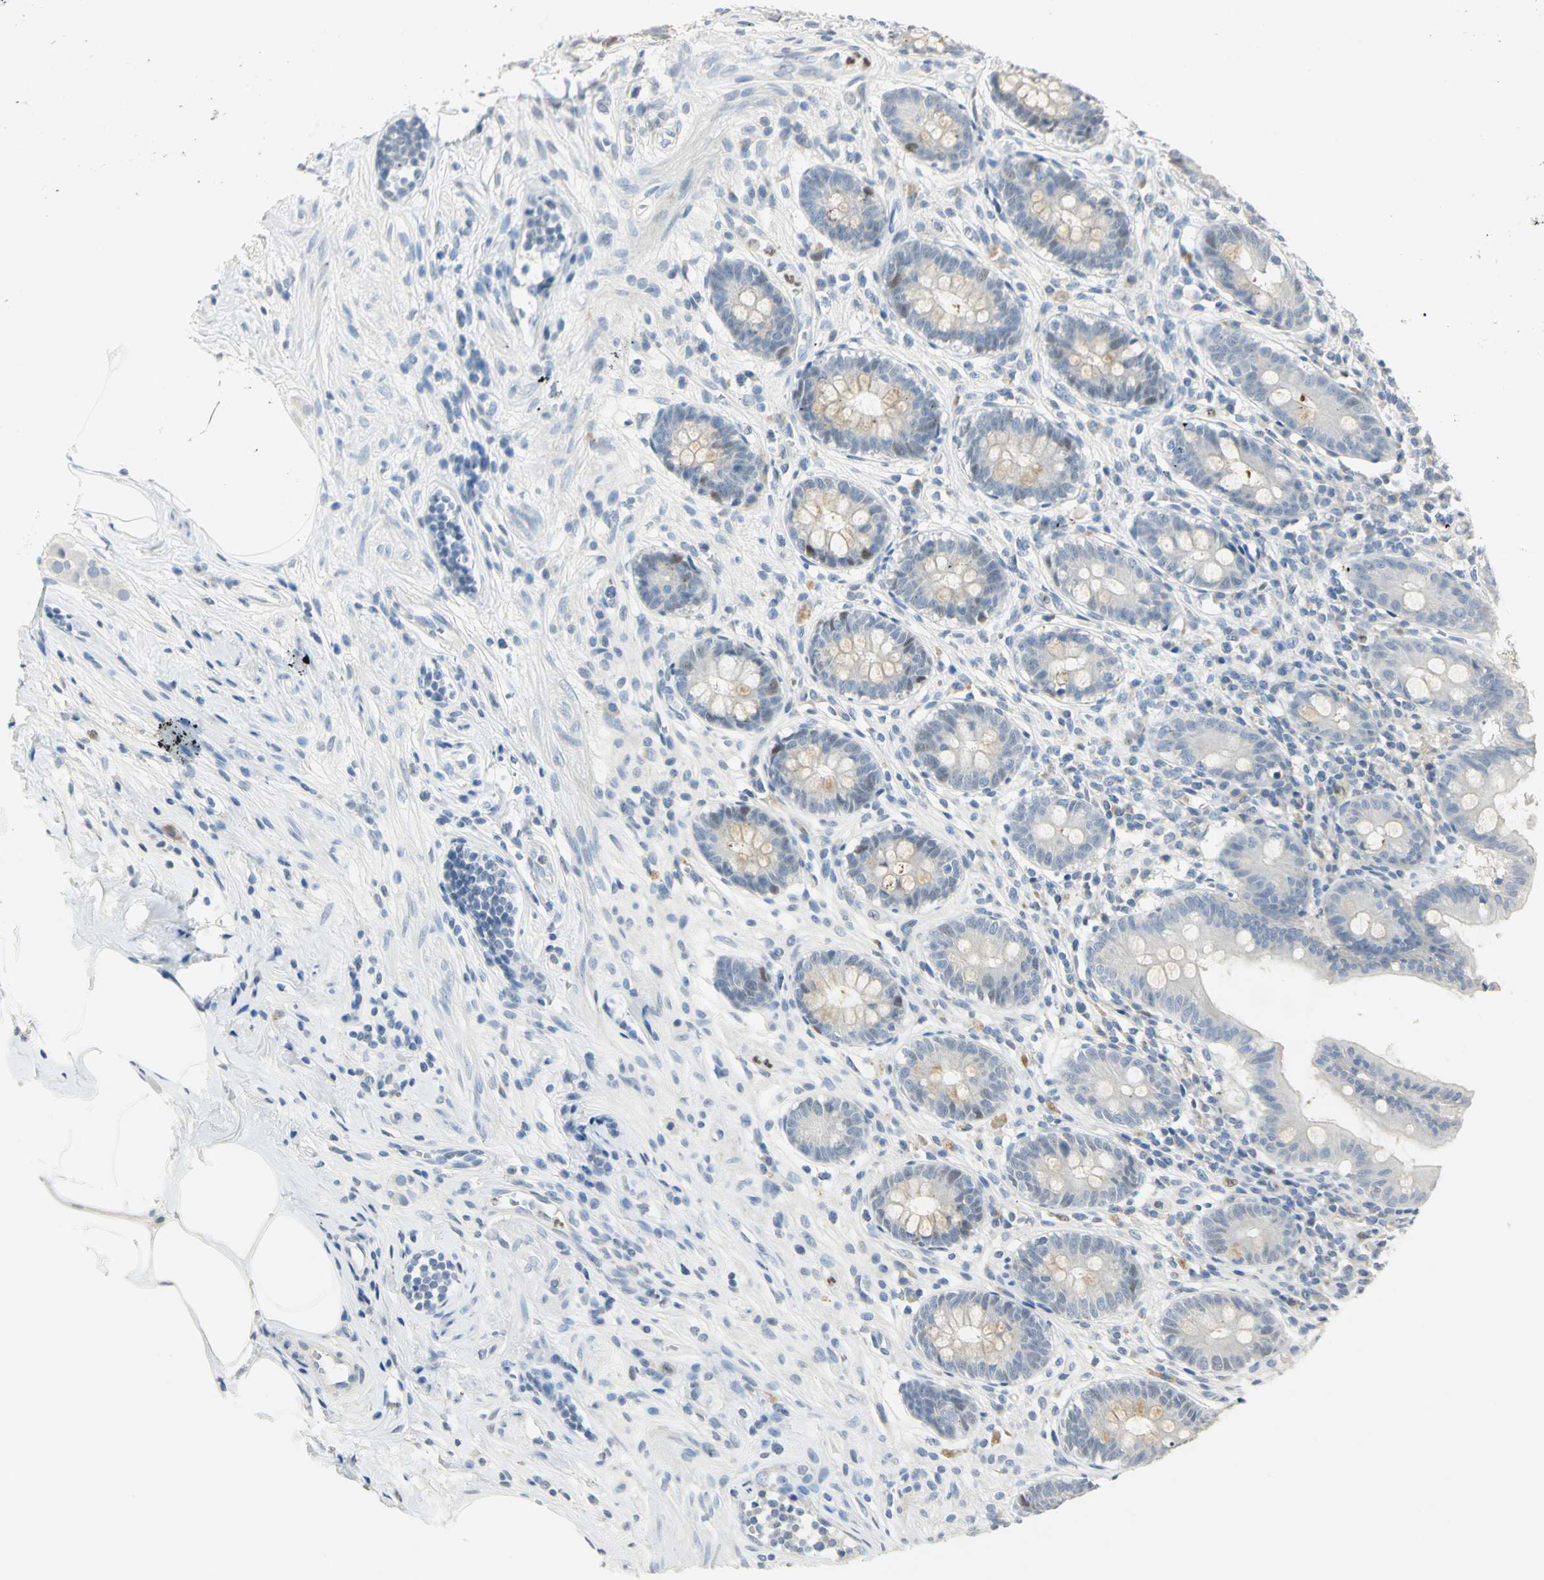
{"staining": {"intensity": "moderate", "quantity": "<25%", "location": "cytoplasmic/membranous"}, "tissue": "appendix", "cell_type": "Glandular cells", "image_type": "normal", "snomed": [{"axis": "morphology", "description": "Normal tissue, NOS"}, {"axis": "topography", "description": "Appendix"}], "caption": "The immunohistochemical stain shows moderate cytoplasmic/membranous expression in glandular cells of normal appendix.", "gene": "BCL6", "patient": {"sex": "female", "age": 50}}